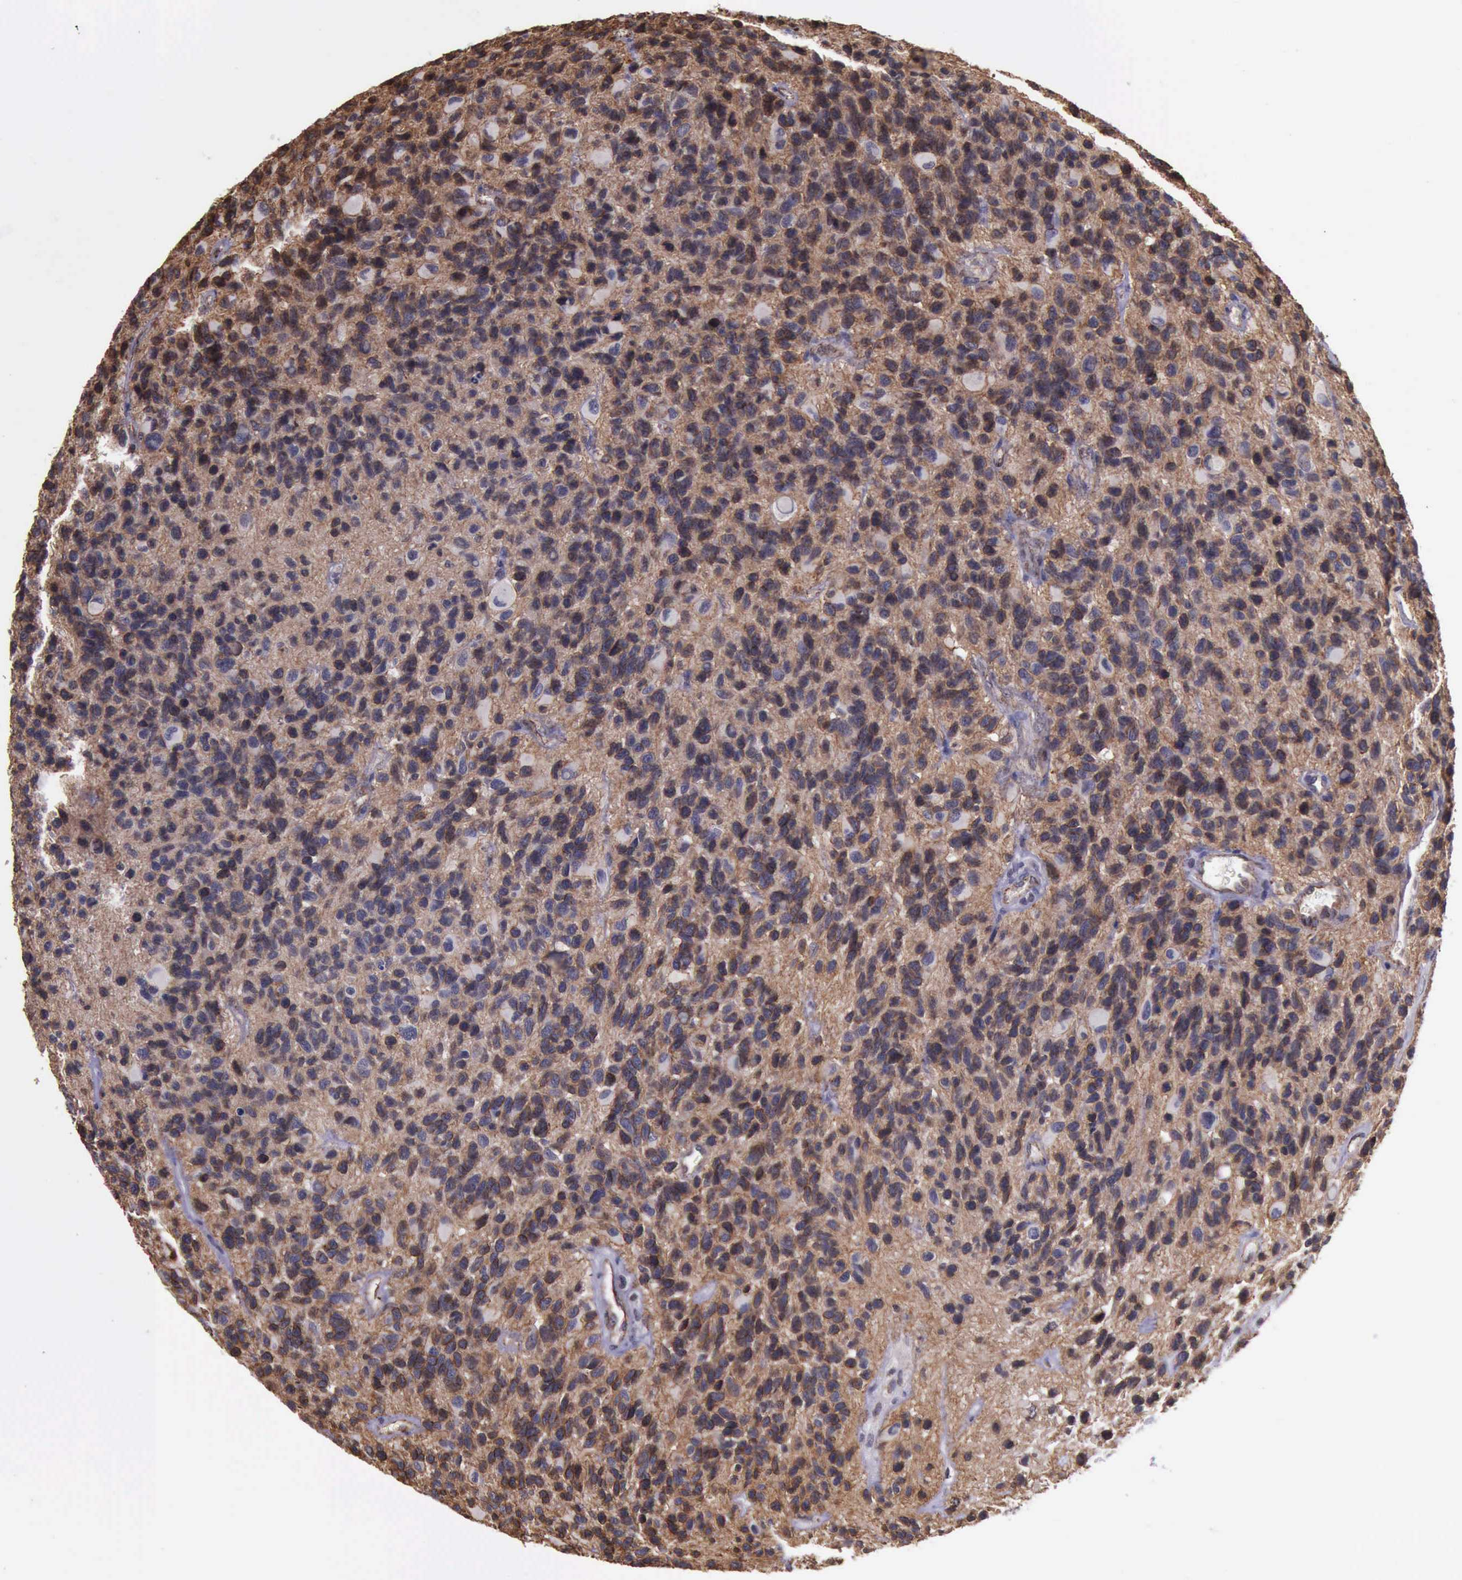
{"staining": {"intensity": "weak", "quantity": ">75%", "location": "cytoplasmic/membranous"}, "tissue": "glioma", "cell_type": "Tumor cells", "image_type": "cancer", "snomed": [{"axis": "morphology", "description": "Glioma, malignant, High grade"}, {"axis": "topography", "description": "Brain"}], "caption": "Immunohistochemistry (IHC) (DAB) staining of malignant glioma (high-grade) displays weak cytoplasmic/membranous protein positivity in approximately >75% of tumor cells. Nuclei are stained in blue.", "gene": "CTNNB1", "patient": {"sex": "male", "age": 77}}